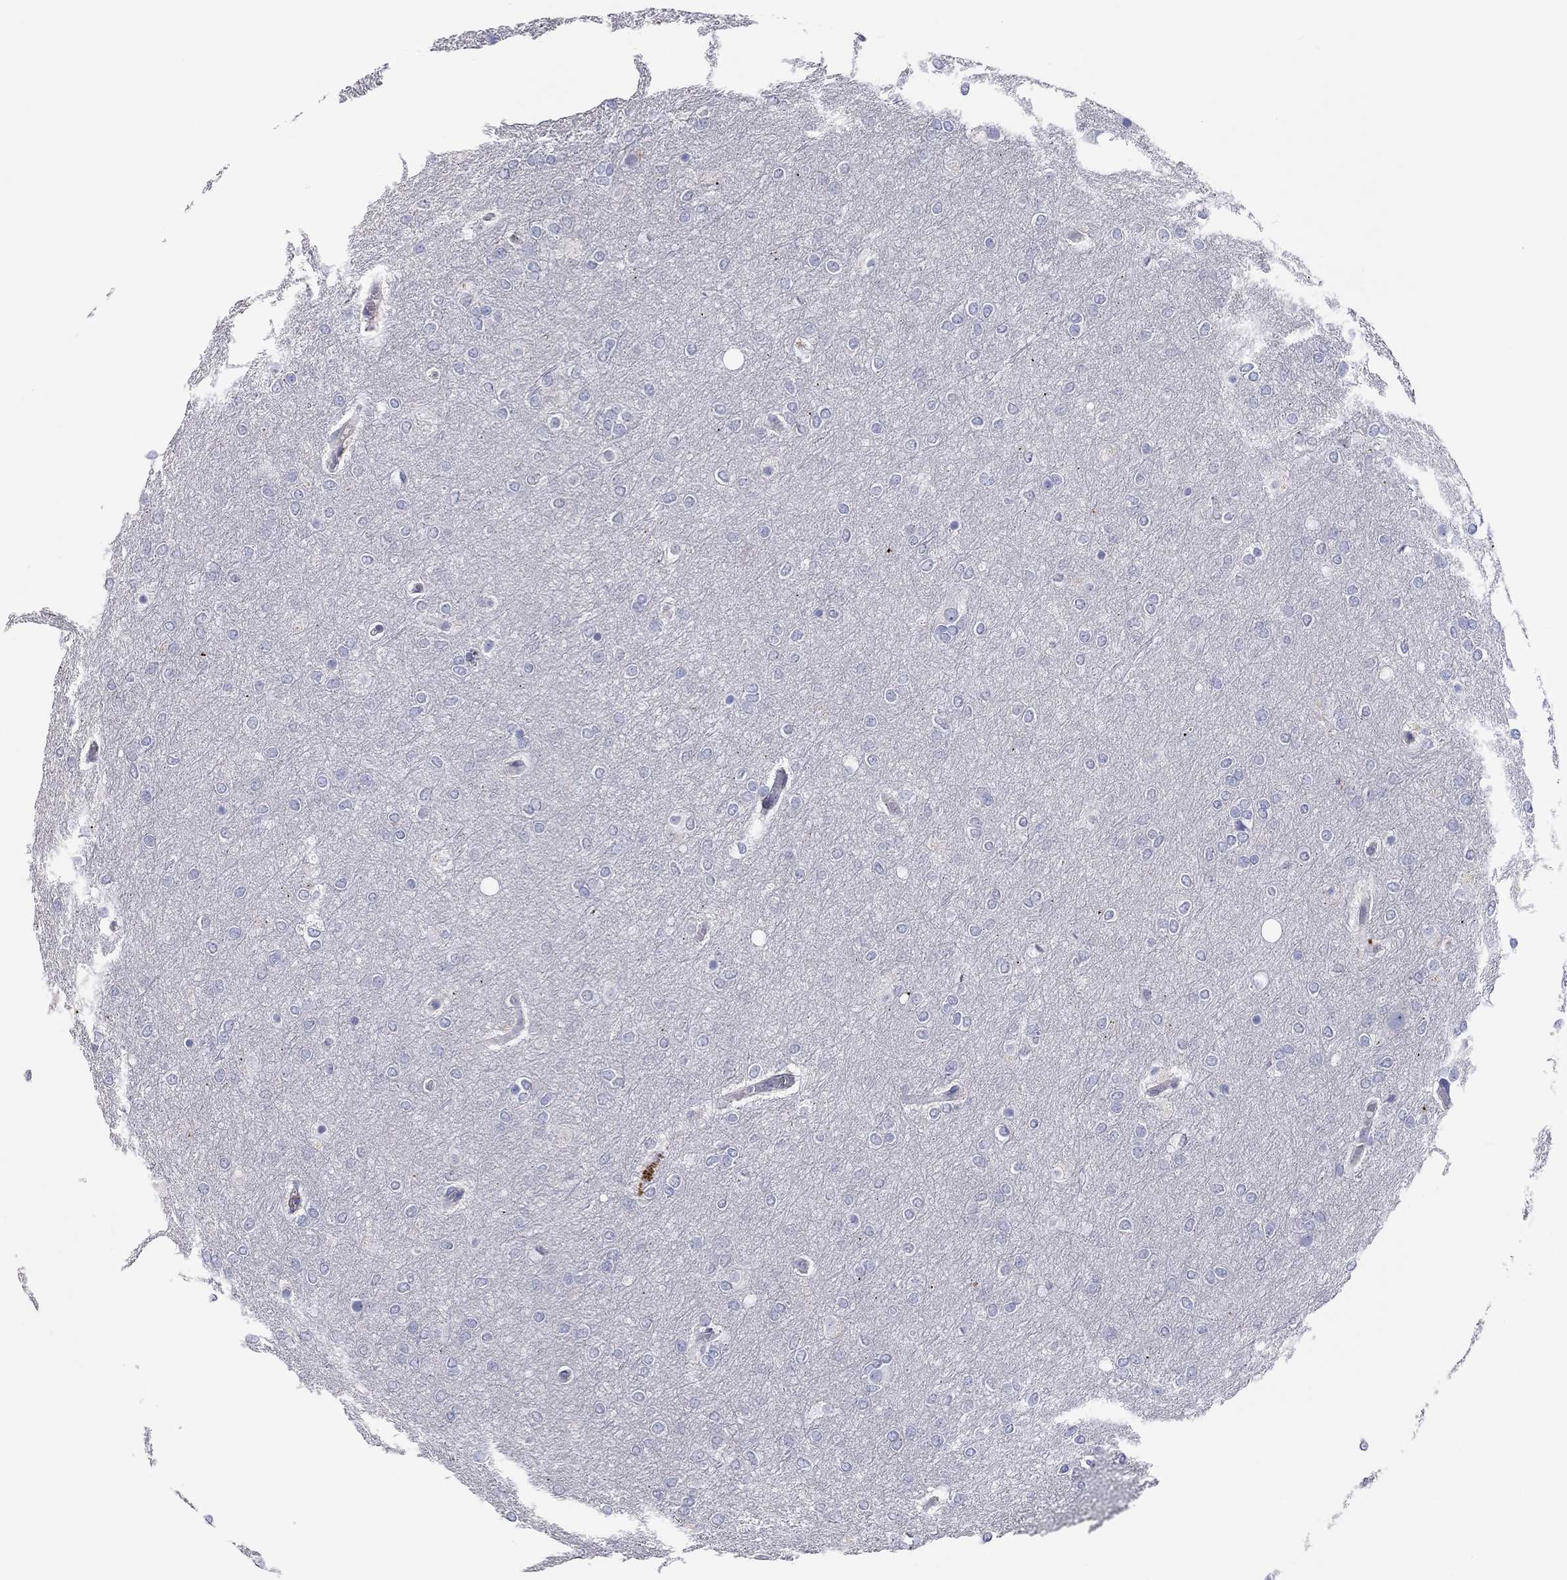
{"staining": {"intensity": "negative", "quantity": "none", "location": "none"}, "tissue": "glioma", "cell_type": "Tumor cells", "image_type": "cancer", "snomed": [{"axis": "morphology", "description": "Glioma, malignant, High grade"}, {"axis": "topography", "description": "Brain"}], "caption": "Malignant high-grade glioma stained for a protein using immunohistochemistry demonstrates no staining tumor cells.", "gene": "ST7L", "patient": {"sex": "female", "age": 61}}